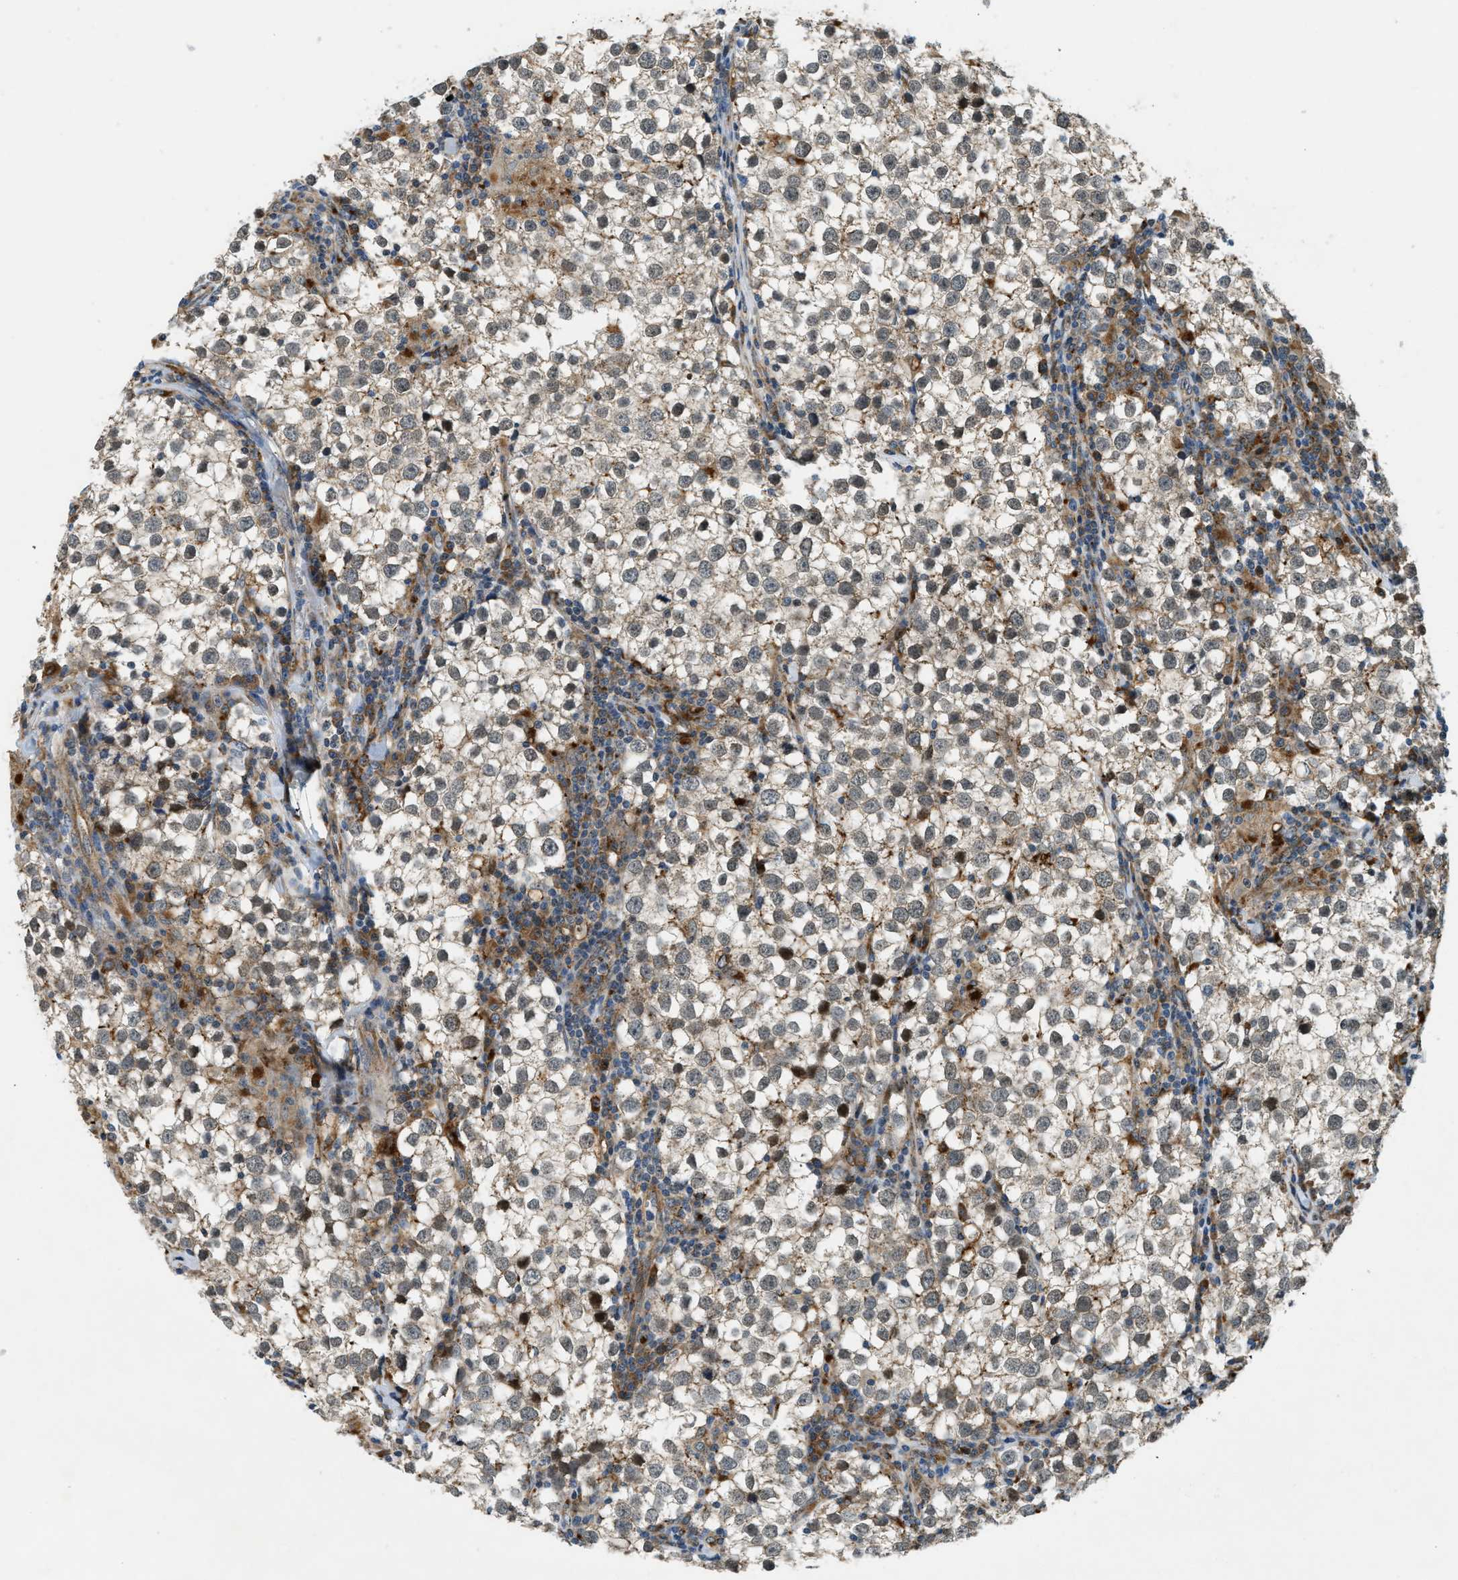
{"staining": {"intensity": "weak", "quantity": ">75%", "location": "cytoplasmic/membranous"}, "tissue": "testis cancer", "cell_type": "Tumor cells", "image_type": "cancer", "snomed": [{"axis": "morphology", "description": "Seminoma, NOS"}, {"axis": "morphology", "description": "Carcinoma, Embryonal, NOS"}, {"axis": "topography", "description": "Testis"}], "caption": "Testis cancer (seminoma) stained for a protein (brown) reveals weak cytoplasmic/membranous positive positivity in about >75% of tumor cells.", "gene": "STARD3NL", "patient": {"sex": "male", "age": 36}}